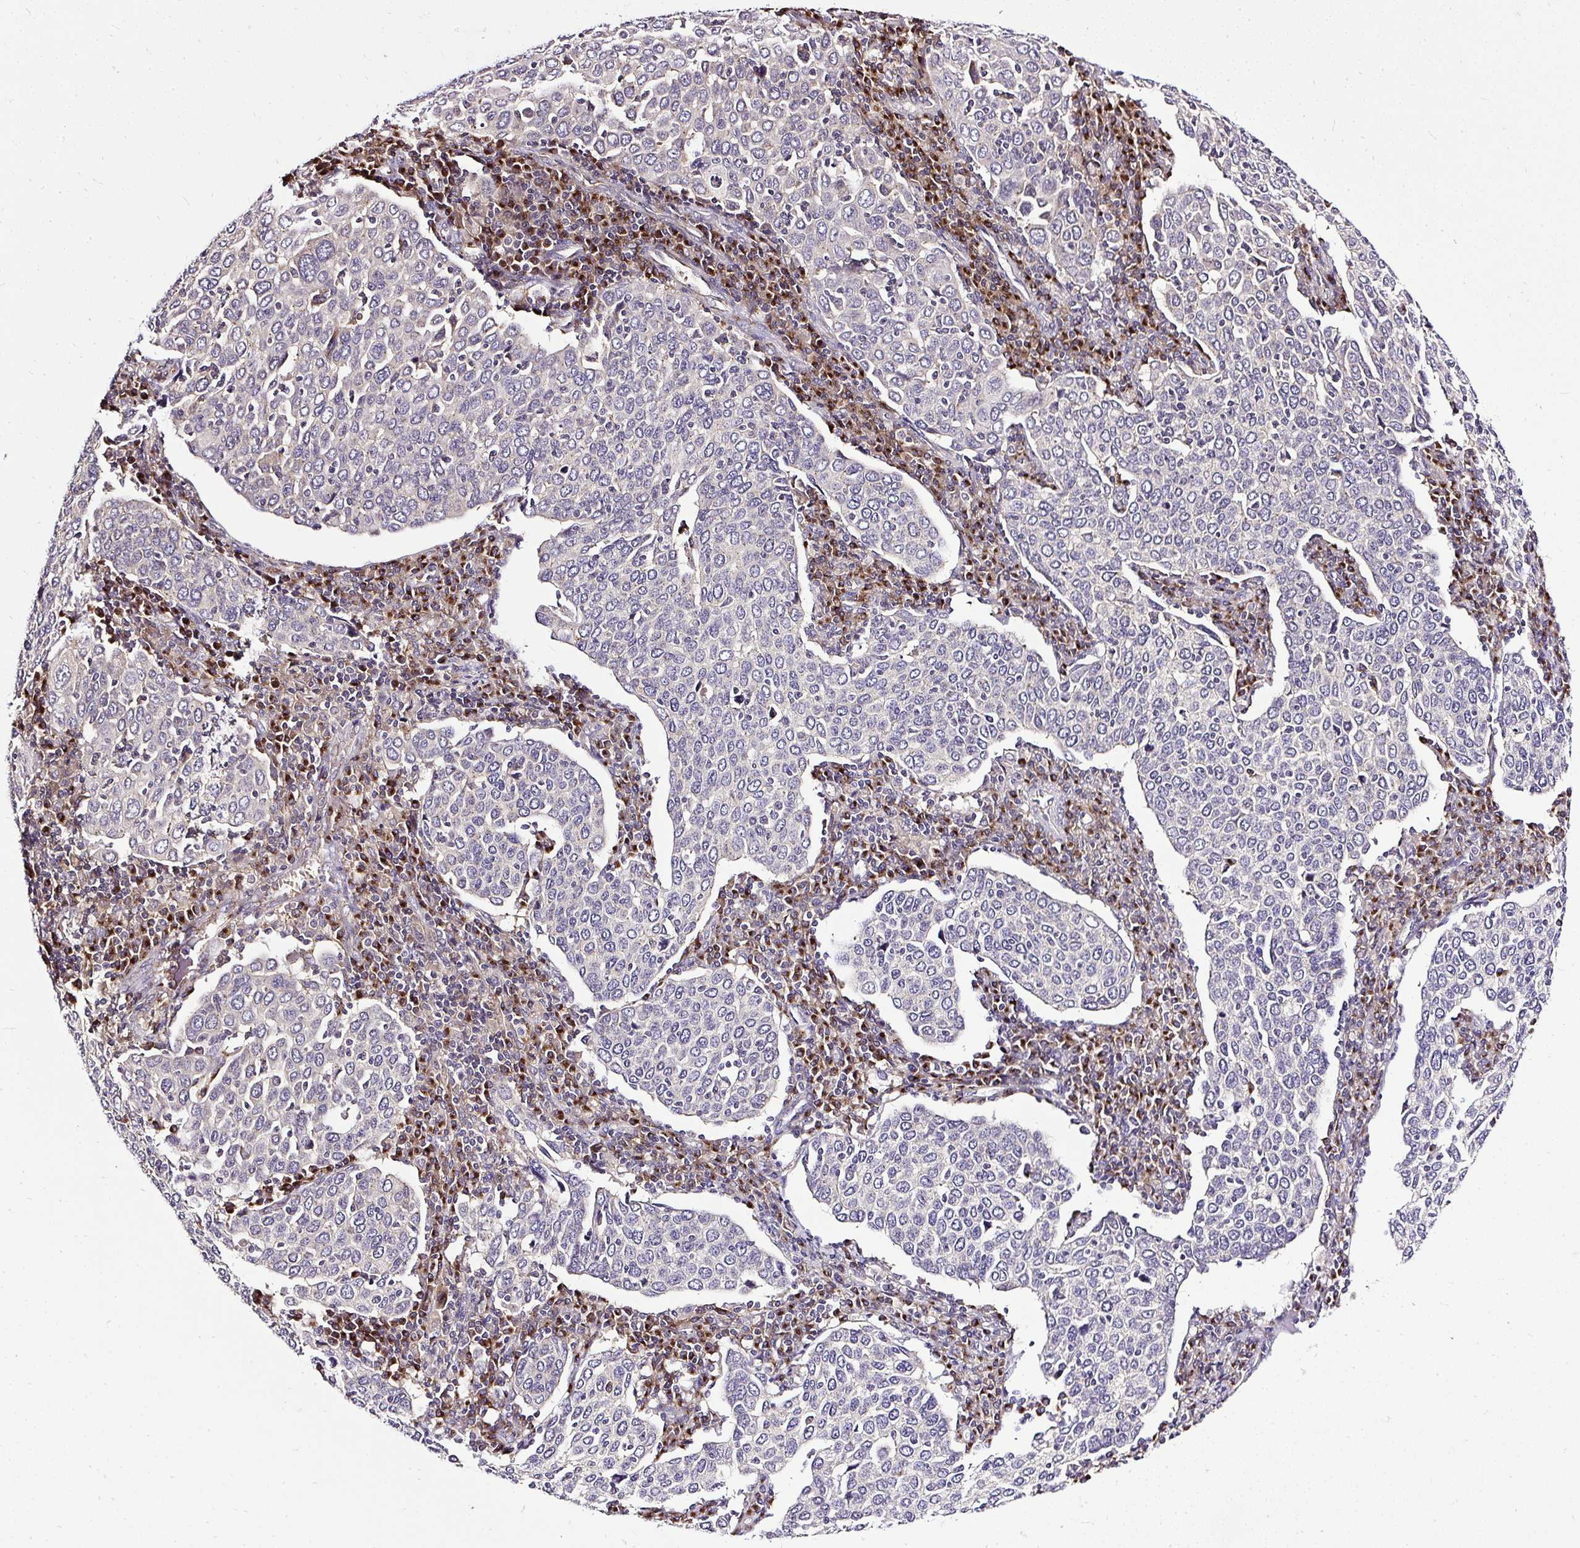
{"staining": {"intensity": "negative", "quantity": "none", "location": "none"}, "tissue": "cervical cancer", "cell_type": "Tumor cells", "image_type": "cancer", "snomed": [{"axis": "morphology", "description": "Squamous cell carcinoma, NOS"}, {"axis": "topography", "description": "Cervix"}], "caption": "Tumor cells show no significant protein positivity in cervical squamous cell carcinoma.", "gene": "SMC4", "patient": {"sex": "female", "age": 40}}